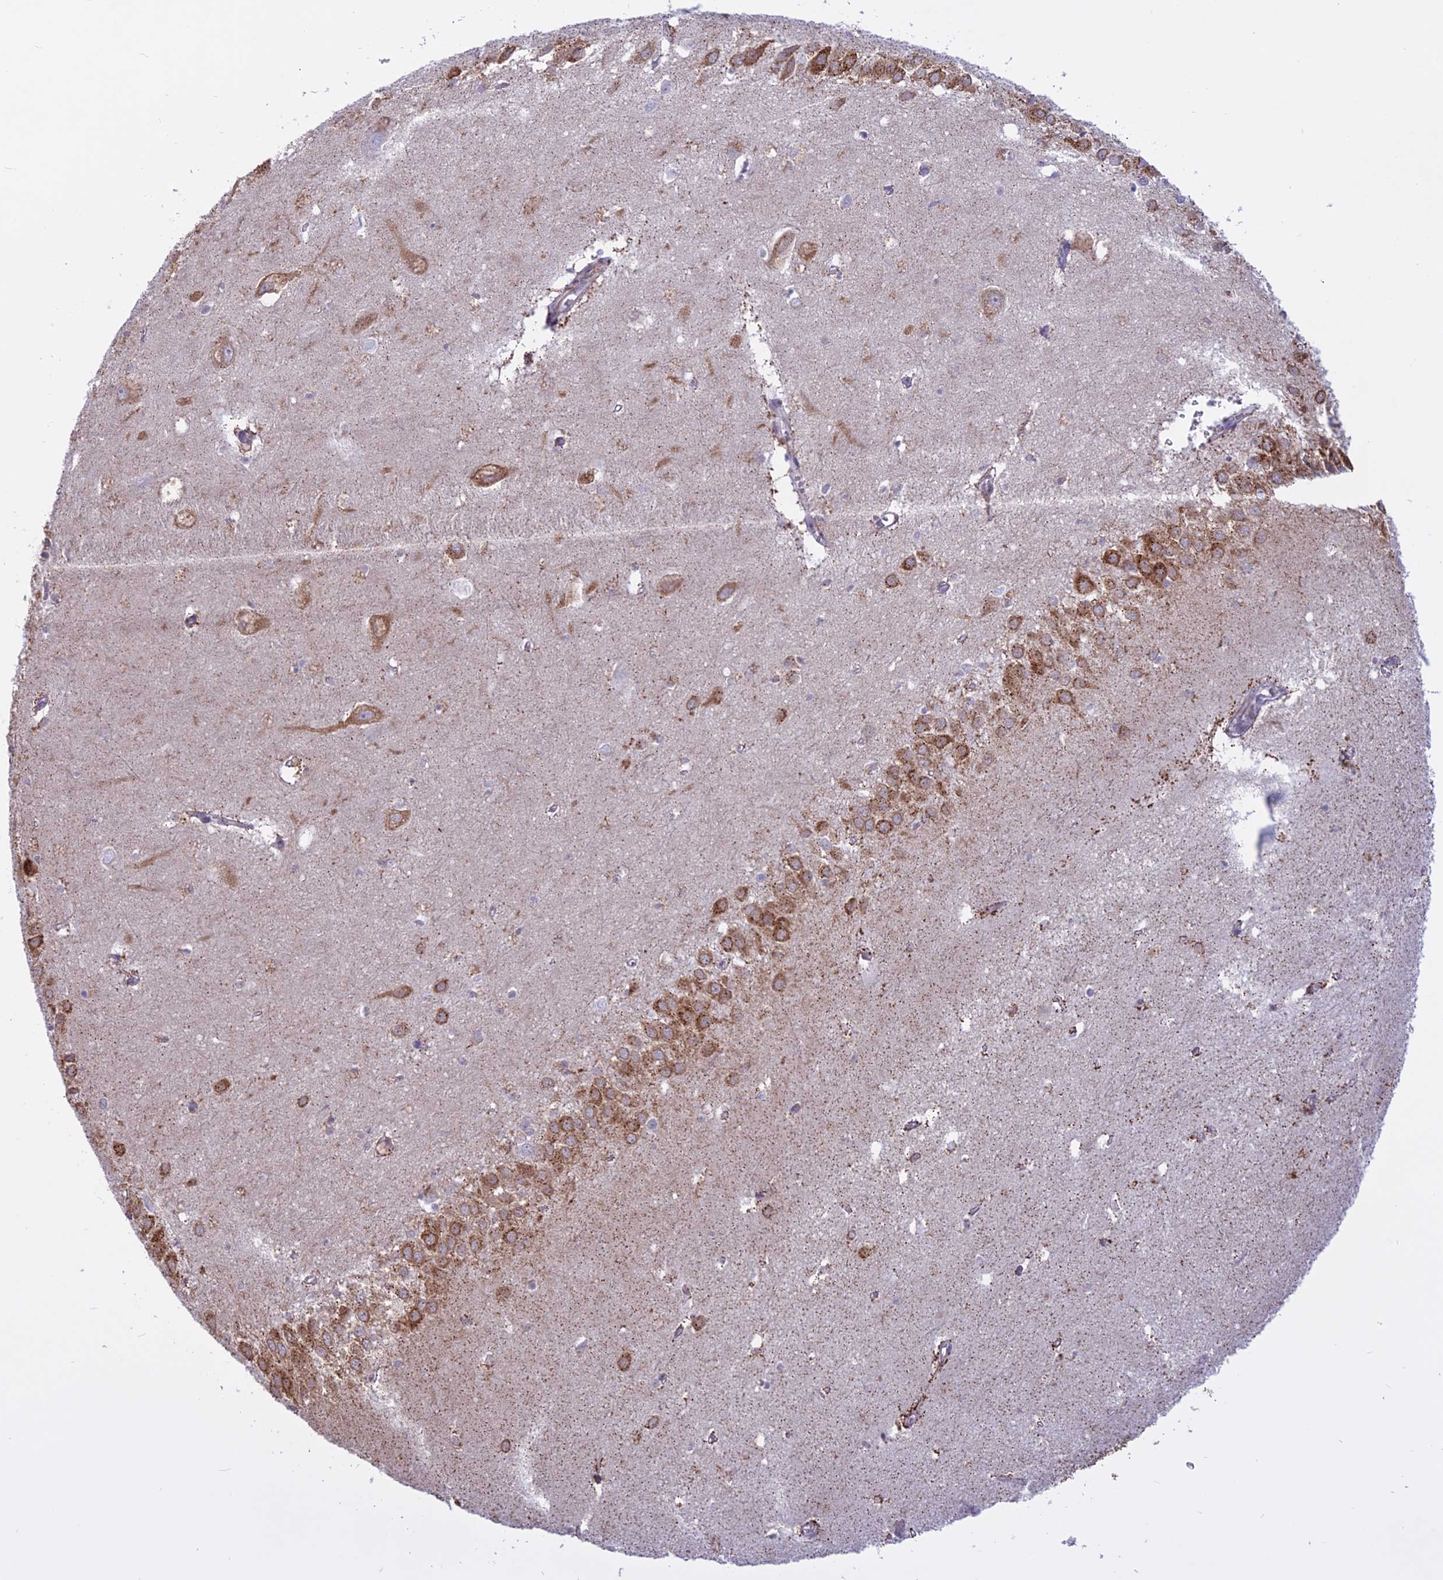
{"staining": {"intensity": "negative", "quantity": "none", "location": "none"}, "tissue": "hippocampus", "cell_type": "Glial cells", "image_type": "normal", "snomed": [{"axis": "morphology", "description": "Normal tissue, NOS"}, {"axis": "topography", "description": "Hippocampus"}], "caption": "Immunohistochemistry of benign hippocampus exhibits no positivity in glial cells.", "gene": "SPHKAP", "patient": {"sex": "female", "age": 64}}